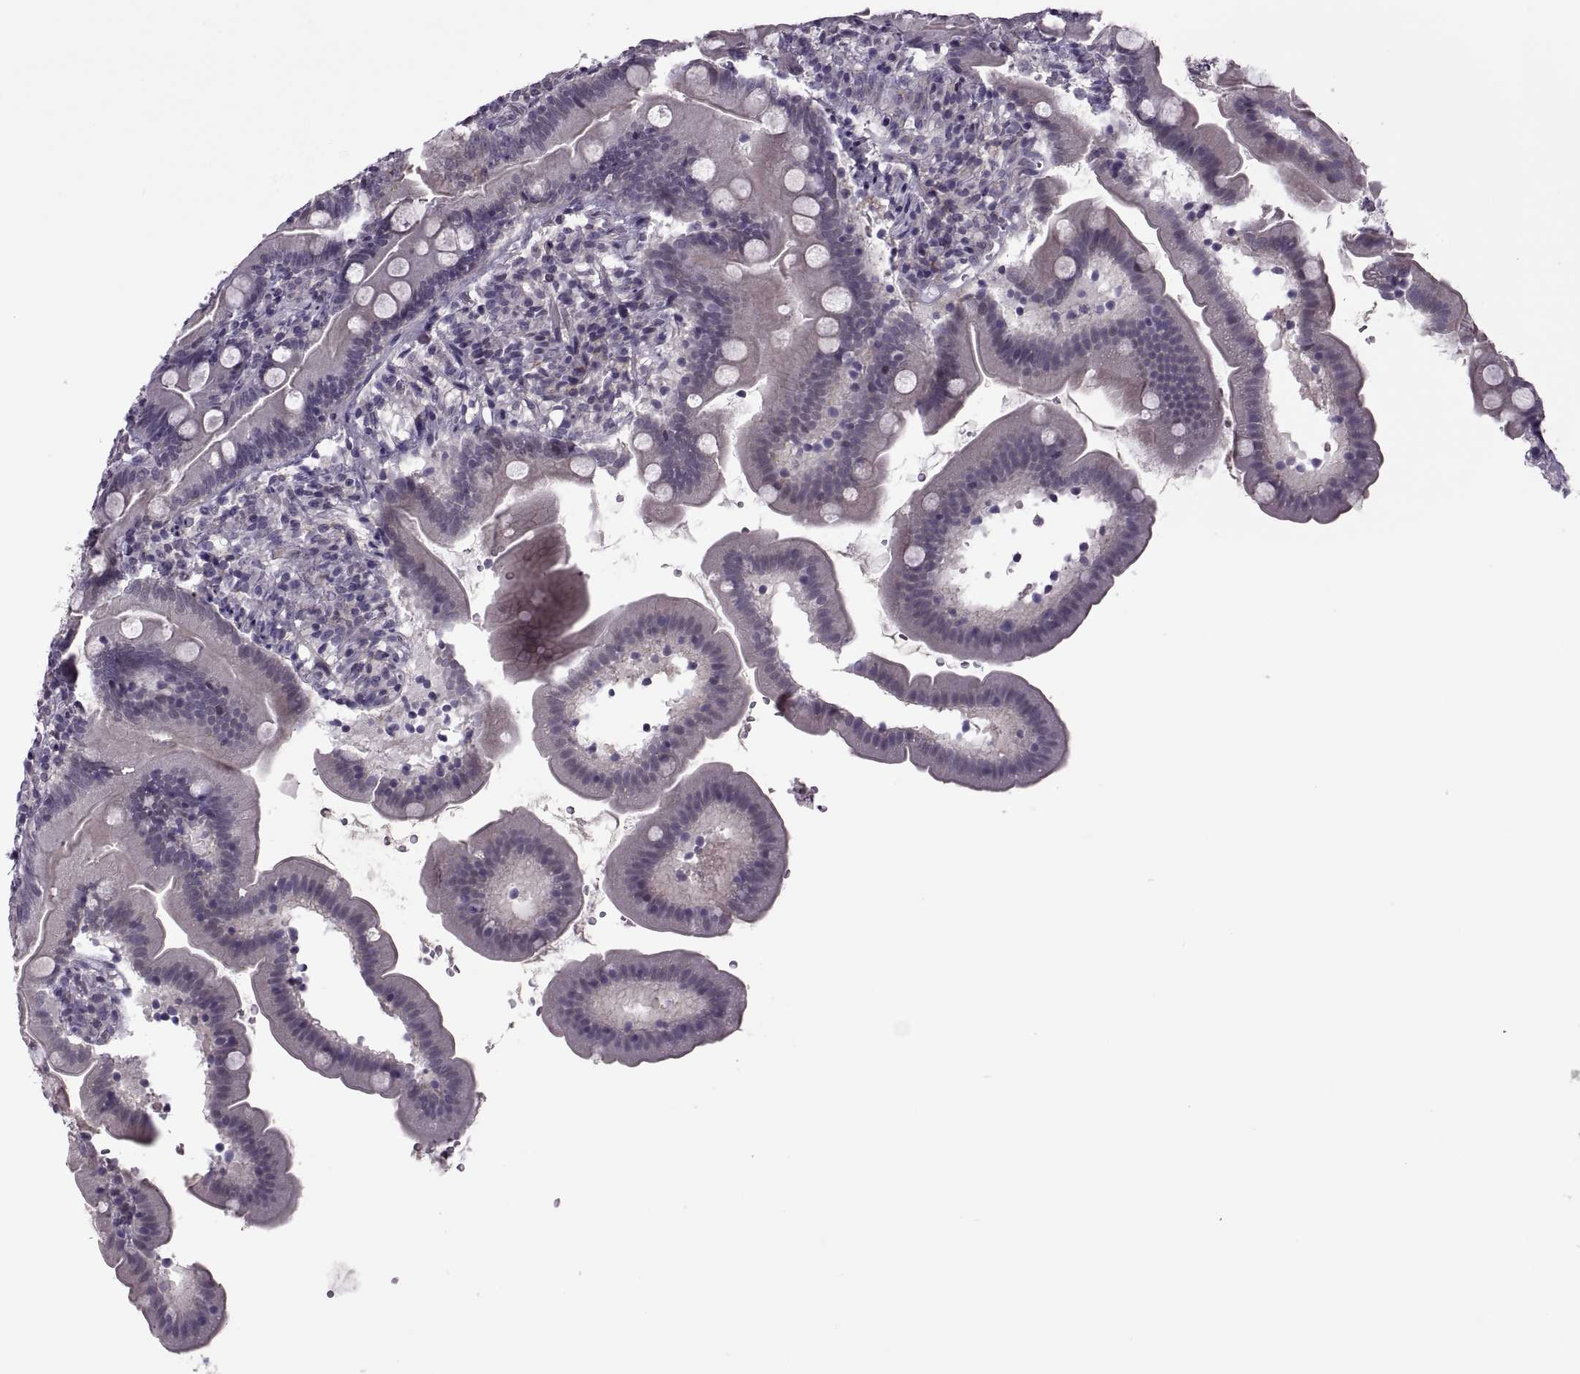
{"staining": {"intensity": "negative", "quantity": "none", "location": "none"}, "tissue": "duodenum", "cell_type": "Glandular cells", "image_type": "normal", "snomed": [{"axis": "morphology", "description": "Normal tissue, NOS"}, {"axis": "topography", "description": "Duodenum"}], "caption": "This is an immunohistochemistry (IHC) image of benign human duodenum. There is no positivity in glandular cells.", "gene": "ODF3", "patient": {"sex": "female", "age": 67}}